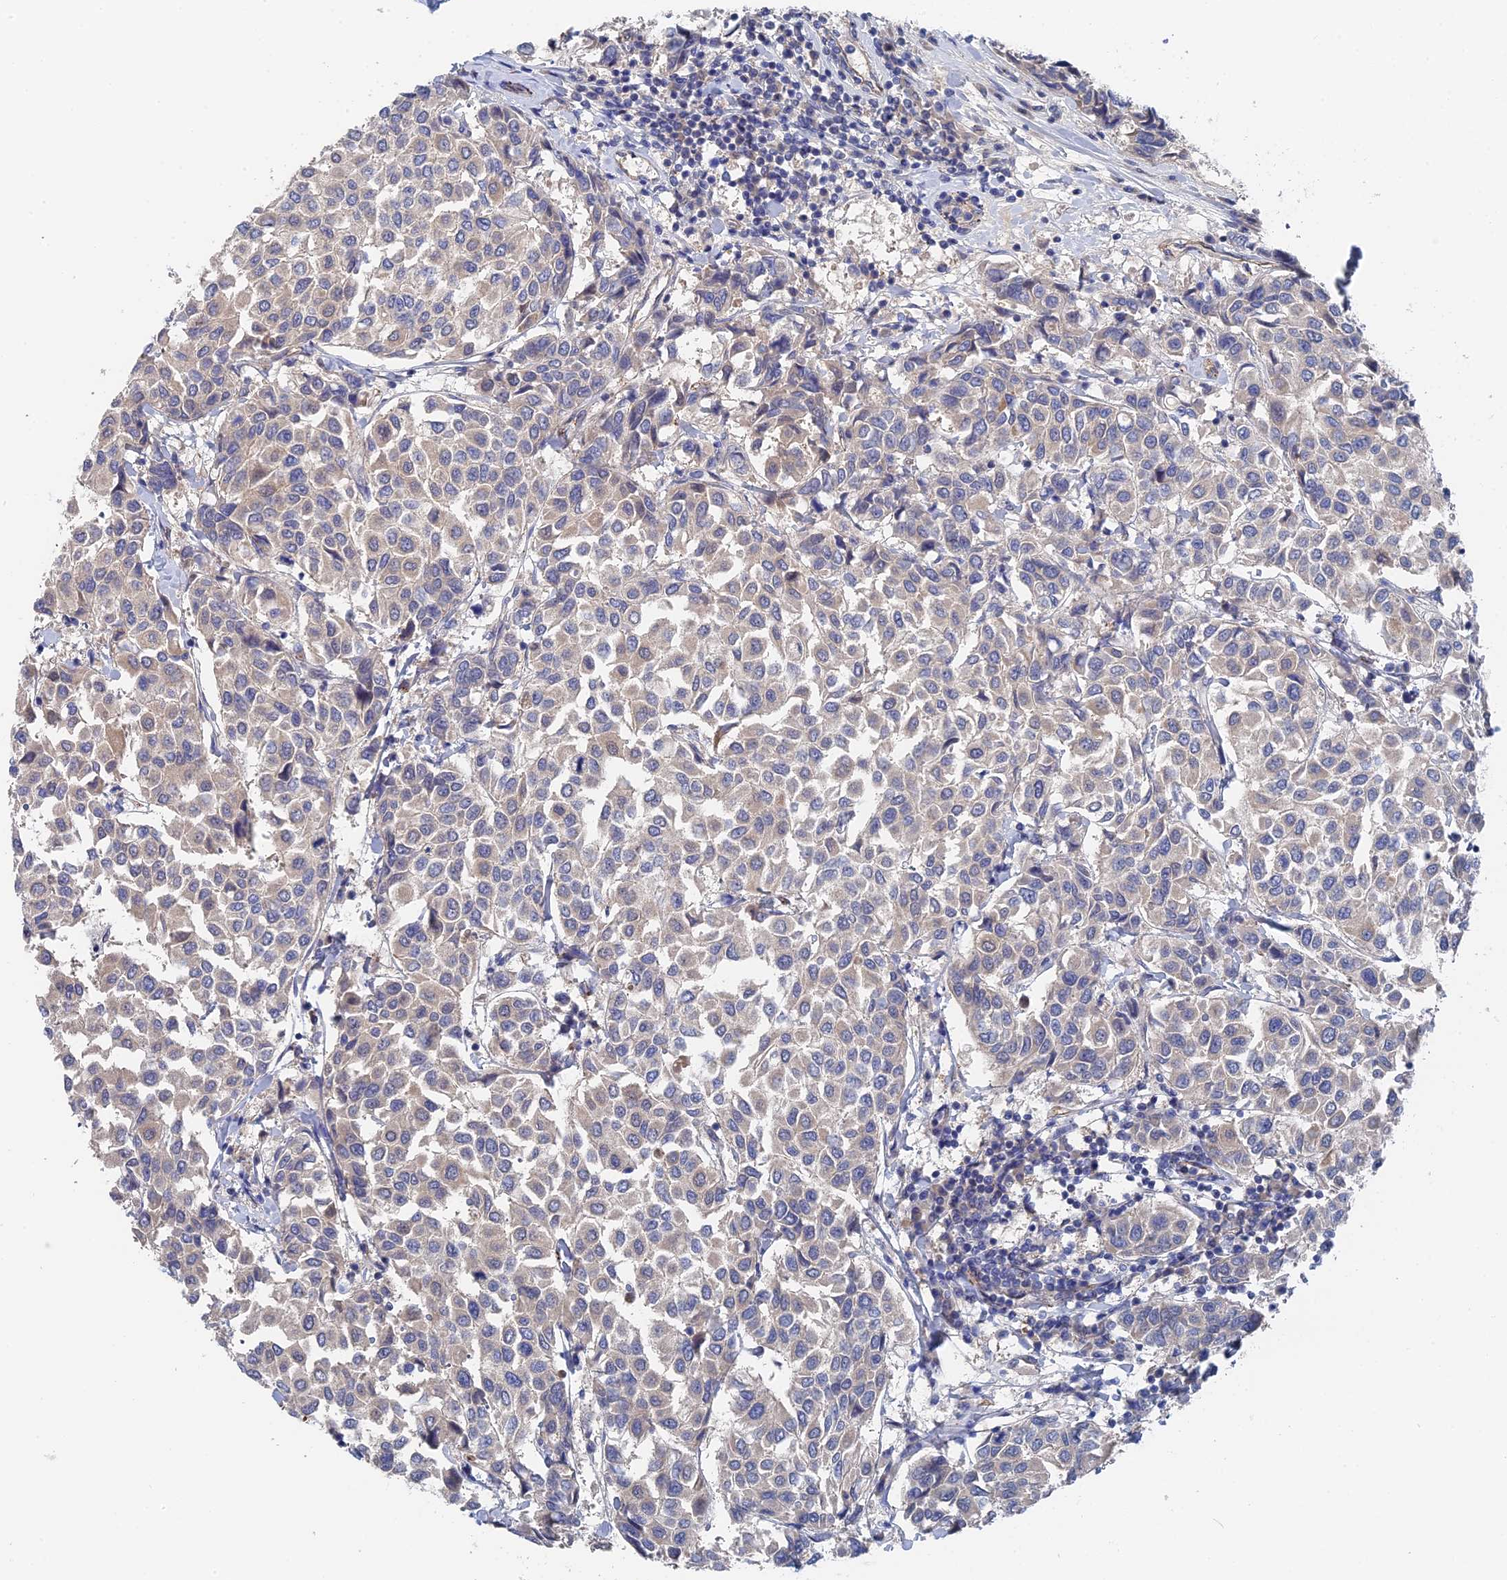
{"staining": {"intensity": "negative", "quantity": "none", "location": "none"}, "tissue": "breast cancer", "cell_type": "Tumor cells", "image_type": "cancer", "snomed": [{"axis": "morphology", "description": "Duct carcinoma"}, {"axis": "topography", "description": "Breast"}], "caption": "The histopathology image reveals no significant expression in tumor cells of breast cancer (intraductal carcinoma).", "gene": "MTHFSD", "patient": {"sex": "female", "age": 55}}